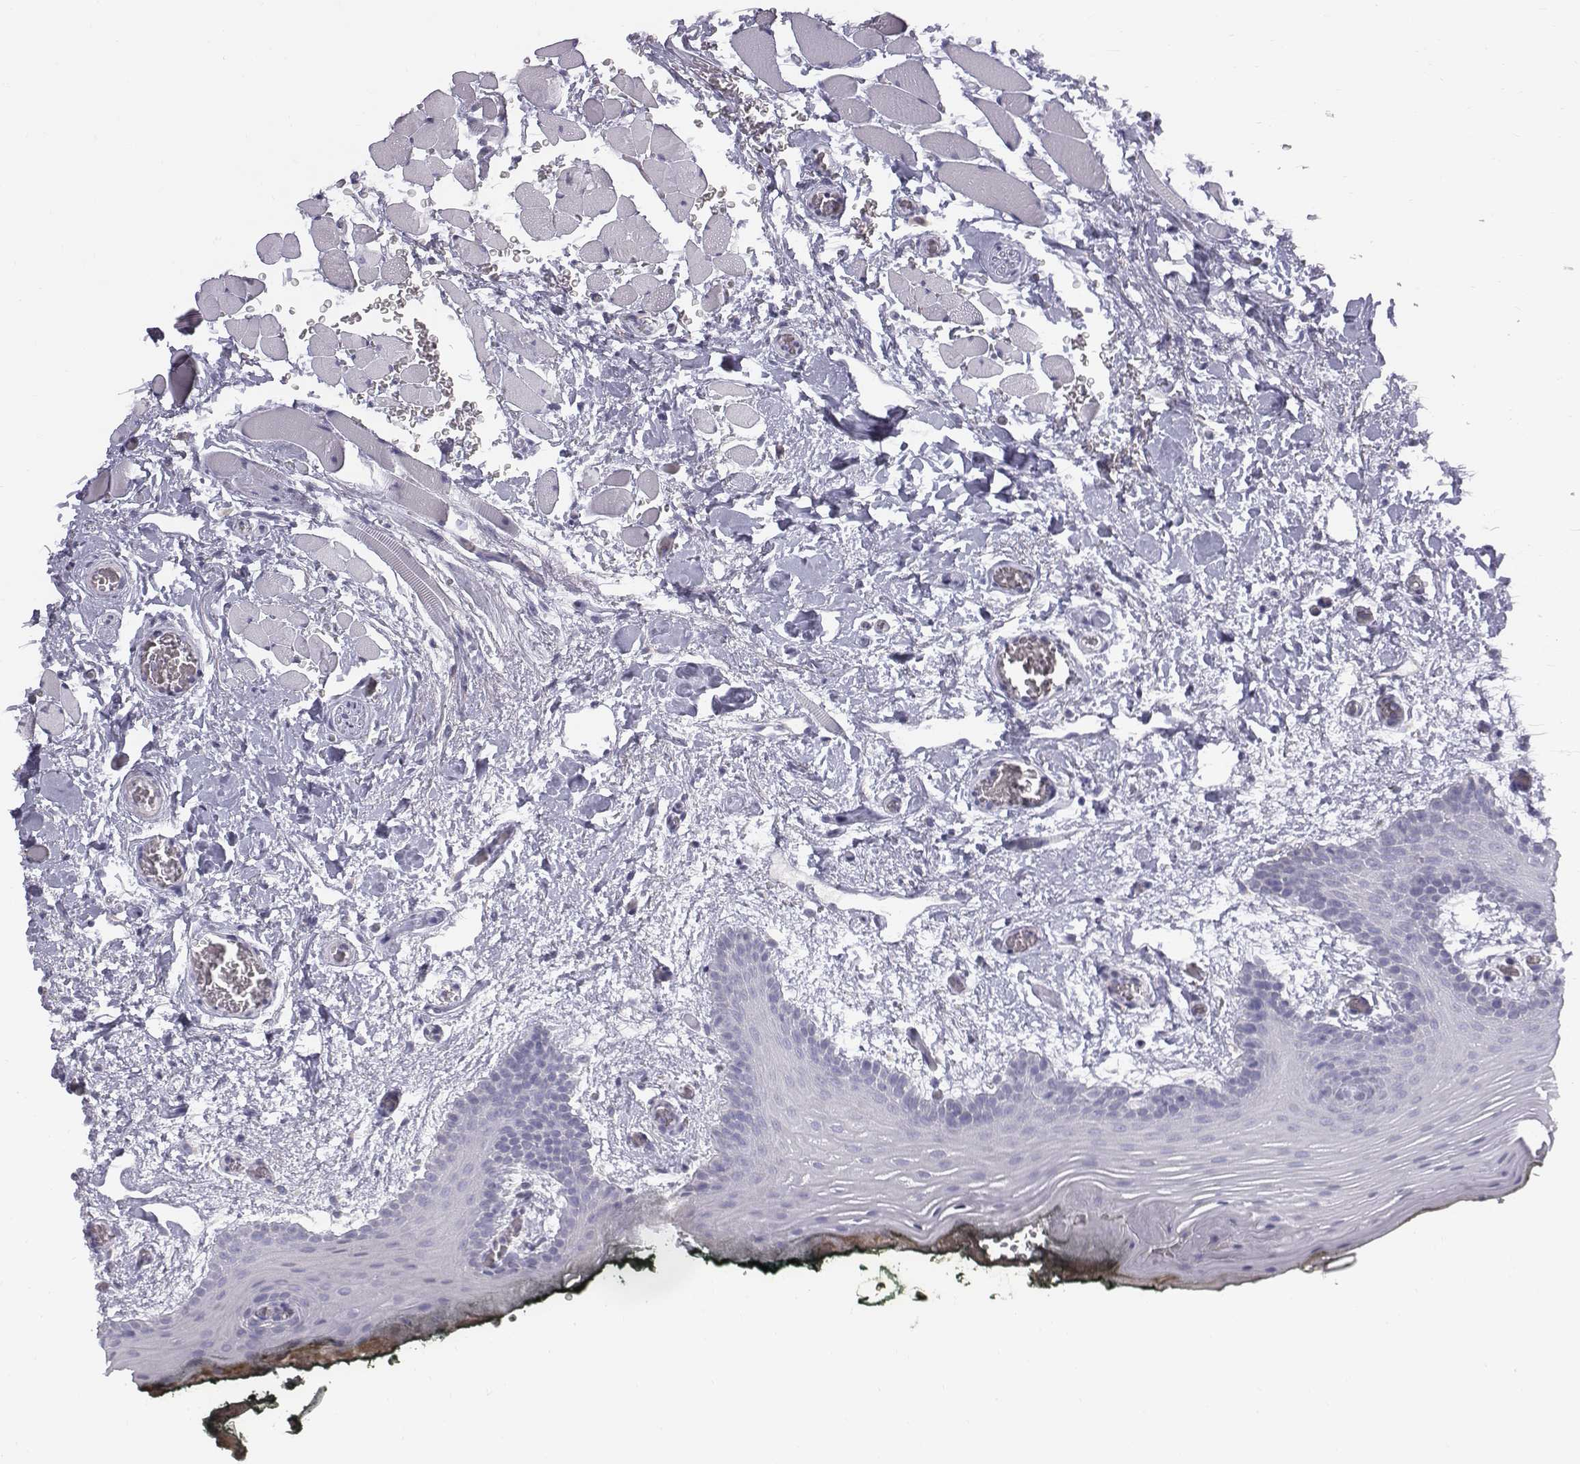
{"staining": {"intensity": "negative", "quantity": "none", "location": "none"}, "tissue": "oral mucosa", "cell_type": "Squamous epithelial cells", "image_type": "normal", "snomed": [{"axis": "morphology", "description": "Normal tissue, NOS"}, {"axis": "topography", "description": "Oral tissue"}, {"axis": "topography", "description": "Head-Neck"}], "caption": "Oral mucosa stained for a protein using immunohistochemistry (IHC) displays no expression squamous epithelial cells.", "gene": "C6orf58", "patient": {"sex": "male", "age": 65}}